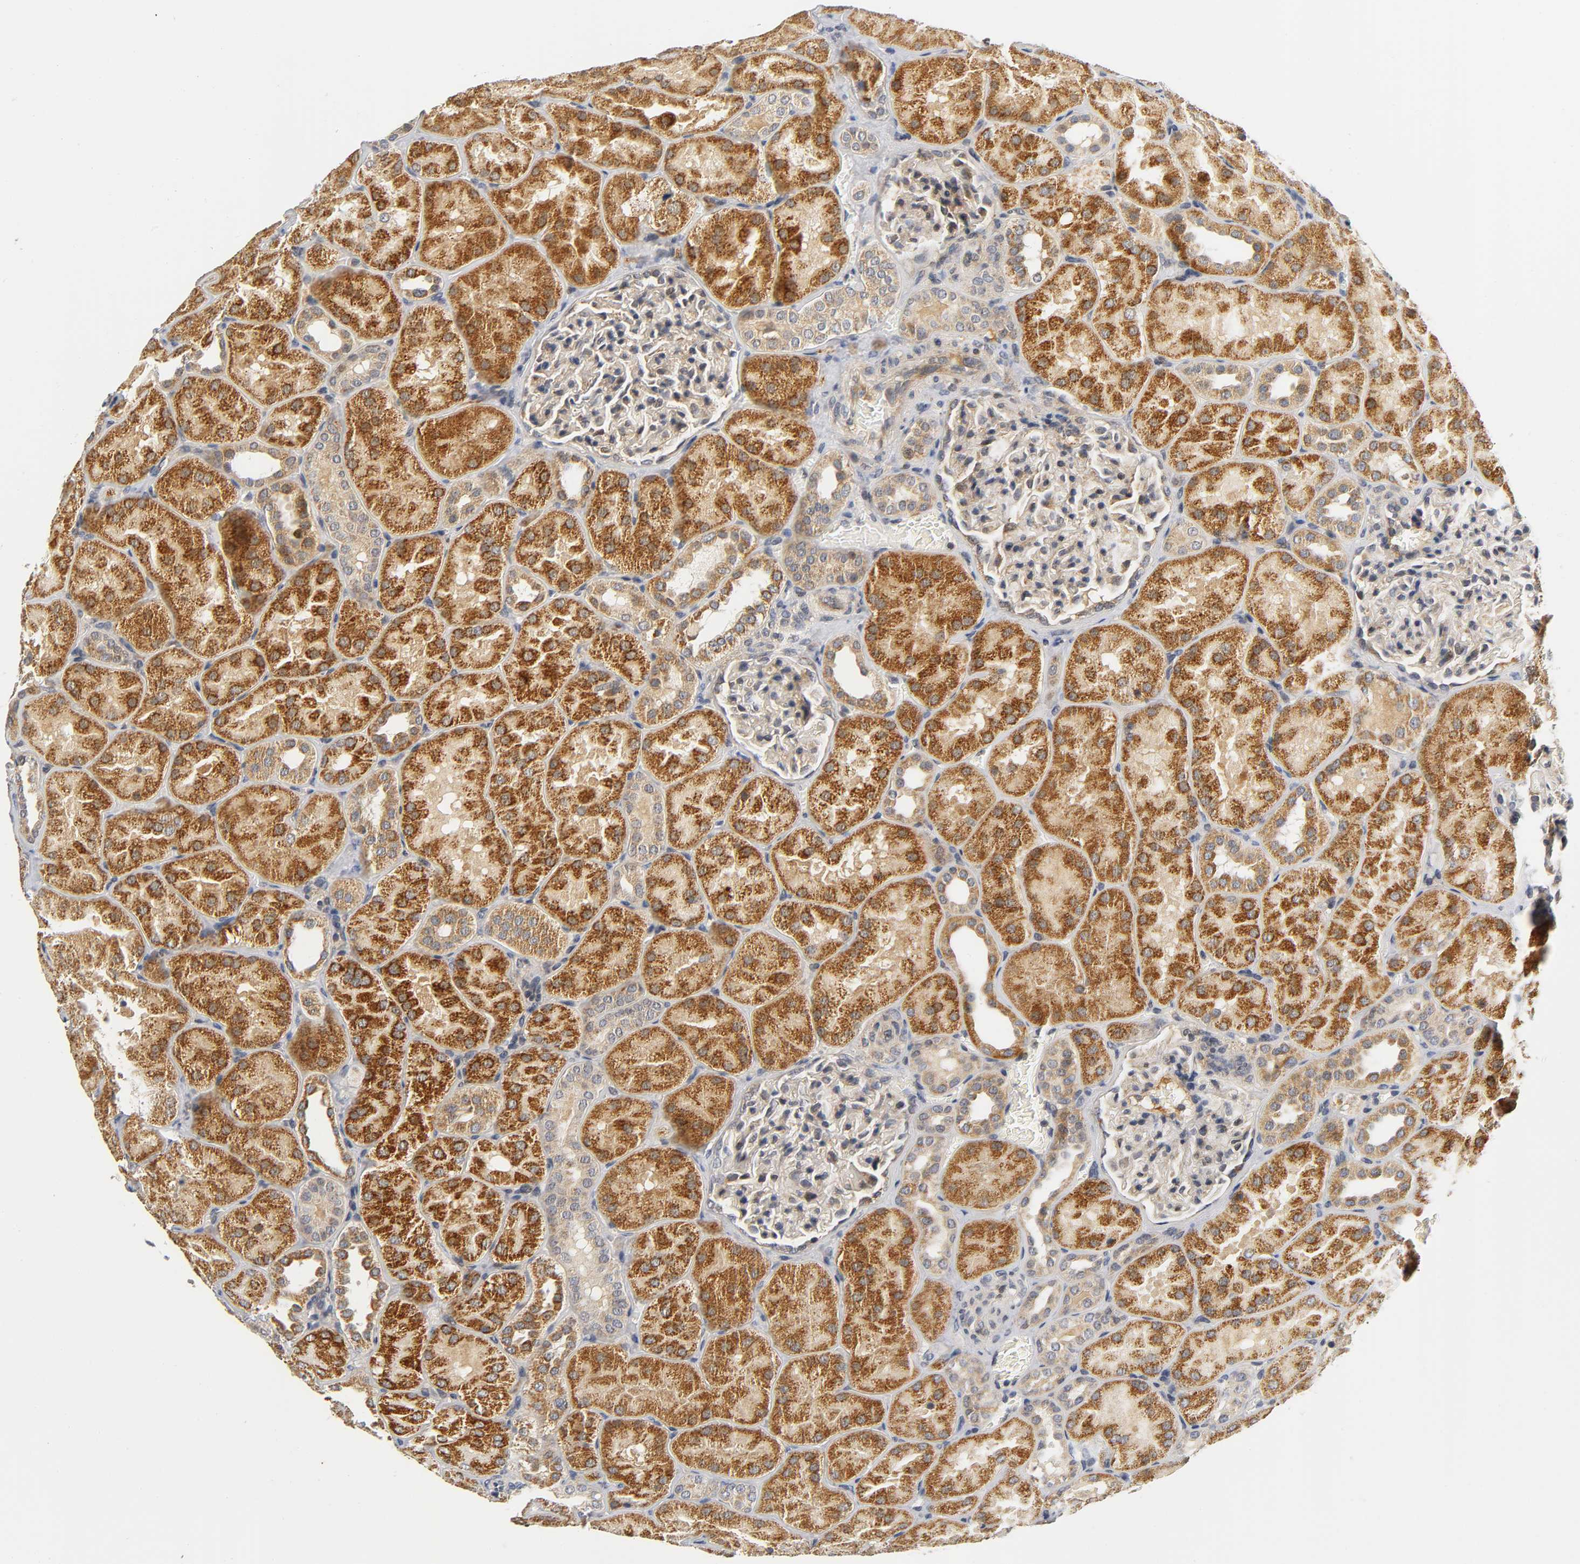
{"staining": {"intensity": "negative", "quantity": "none", "location": "none"}, "tissue": "kidney", "cell_type": "Cells in glomeruli", "image_type": "normal", "snomed": [{"axis": "morphology", "description": "Normal tissue, NOS"}, {"axis": "topography", "description": "Kidney"}], "caption": "An immunohistochemistry (IHC) image of benign kidney is shown. There is no staining in cells in glomeruli of kidney.", "gene": "NRP1", "patient": {"sex": "male", "age": 28}}